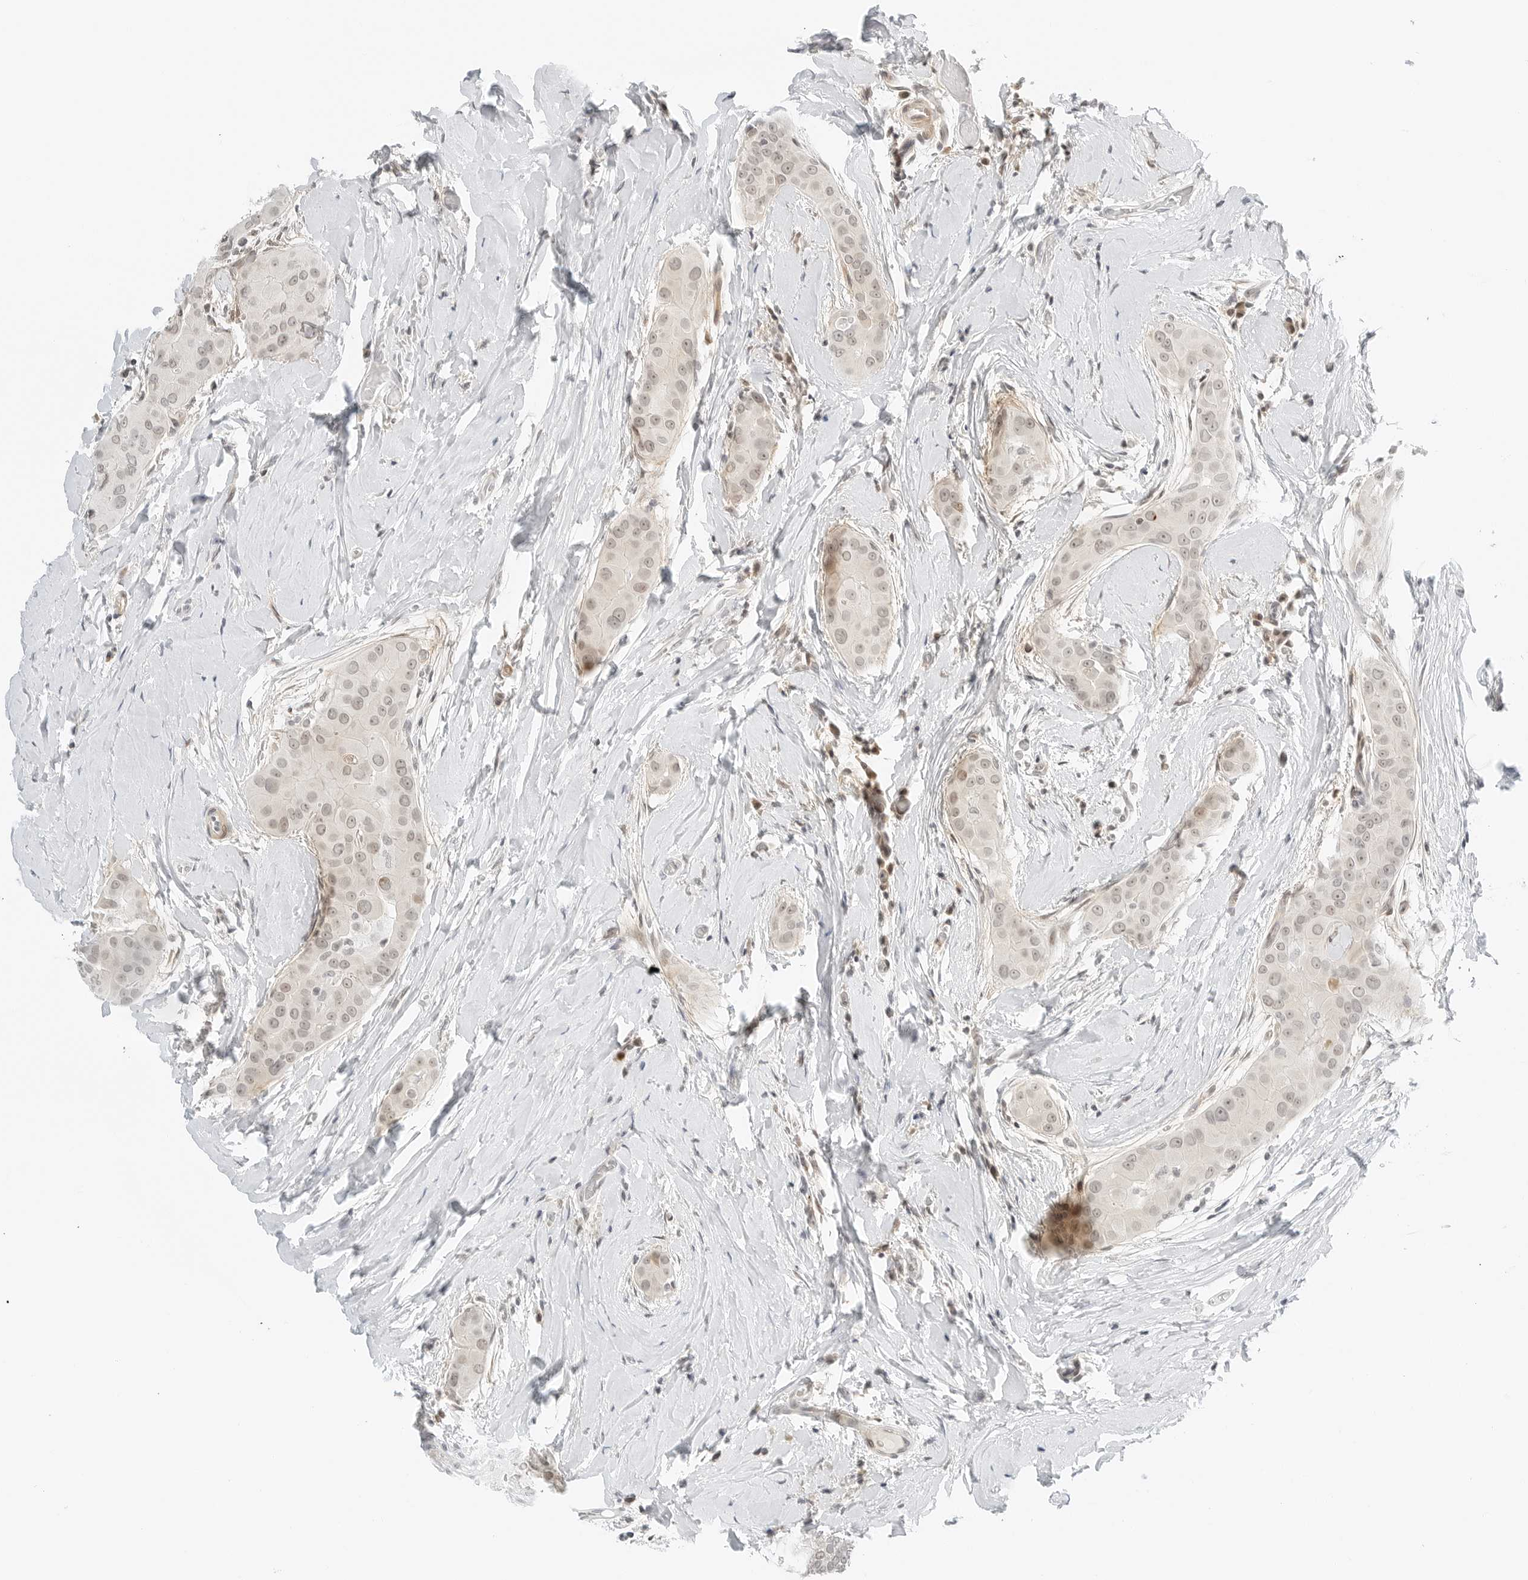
{"staining": {"intensity": "weak", "quantity": ">75%", "location": "nuclear"}, "tissue": "thyroid cancer", "cell_type": "Tumor cells", "image_type": "cancer", "snomed": [{"axis": "morphology", "description": "Papillary adenocarcinoma, NOS"}, {"axis": "topography", "description": "Thyroid gland"}], "caption": "Weak nuclear expression for a protein is identified in about >75% of tumor cells of thyroid cancer (papillary adenocarcinoma) using immunohistochemistry (IHC).", "gene": "NEO1", "patient": {"sex": "male", "age": 33}}